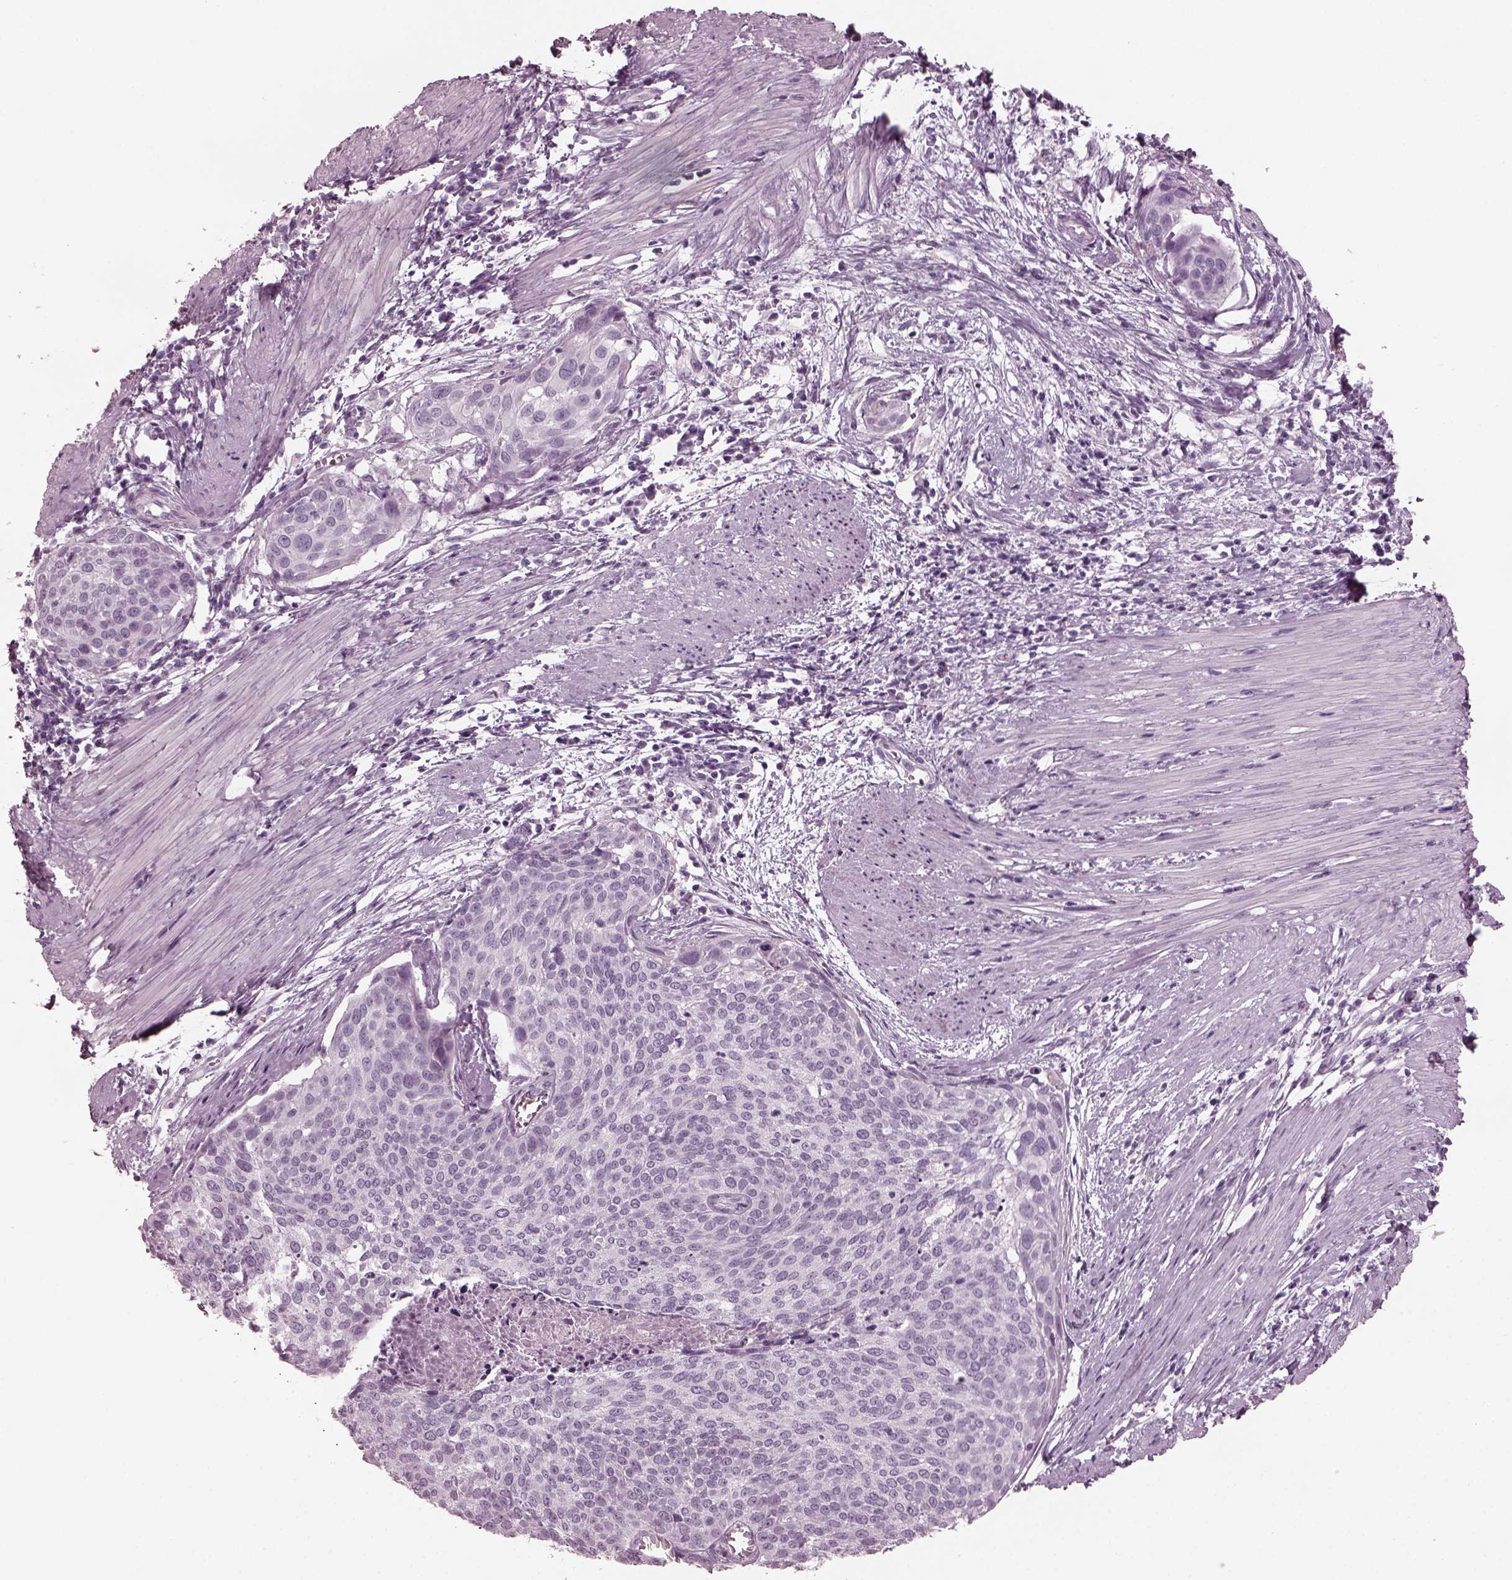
{"staining": {"intensity": "negative", "quantity": "none", "location": "none"}, "tissue": "cervical cancer", "cell_type": "Tumor cells", "image_type": "cancer", "snomed": [{"axis": "morphology", "description": "Squamous cell carcinoma, NOS"}, {"axis": "topography", "description": "Cervix"}], "caption": "High power microscopy micrograph of an immunohistochemistry (IHC) histopathology image of squamous cell carcinoma (cervical), revealing no significant staining in tumor cells. The staining is performed using DAB brown chromogen with nuclei counter-stained in using hematoxylin.", "gene": "RCVRN", "patient": {"sex": "female", "age": 39}}